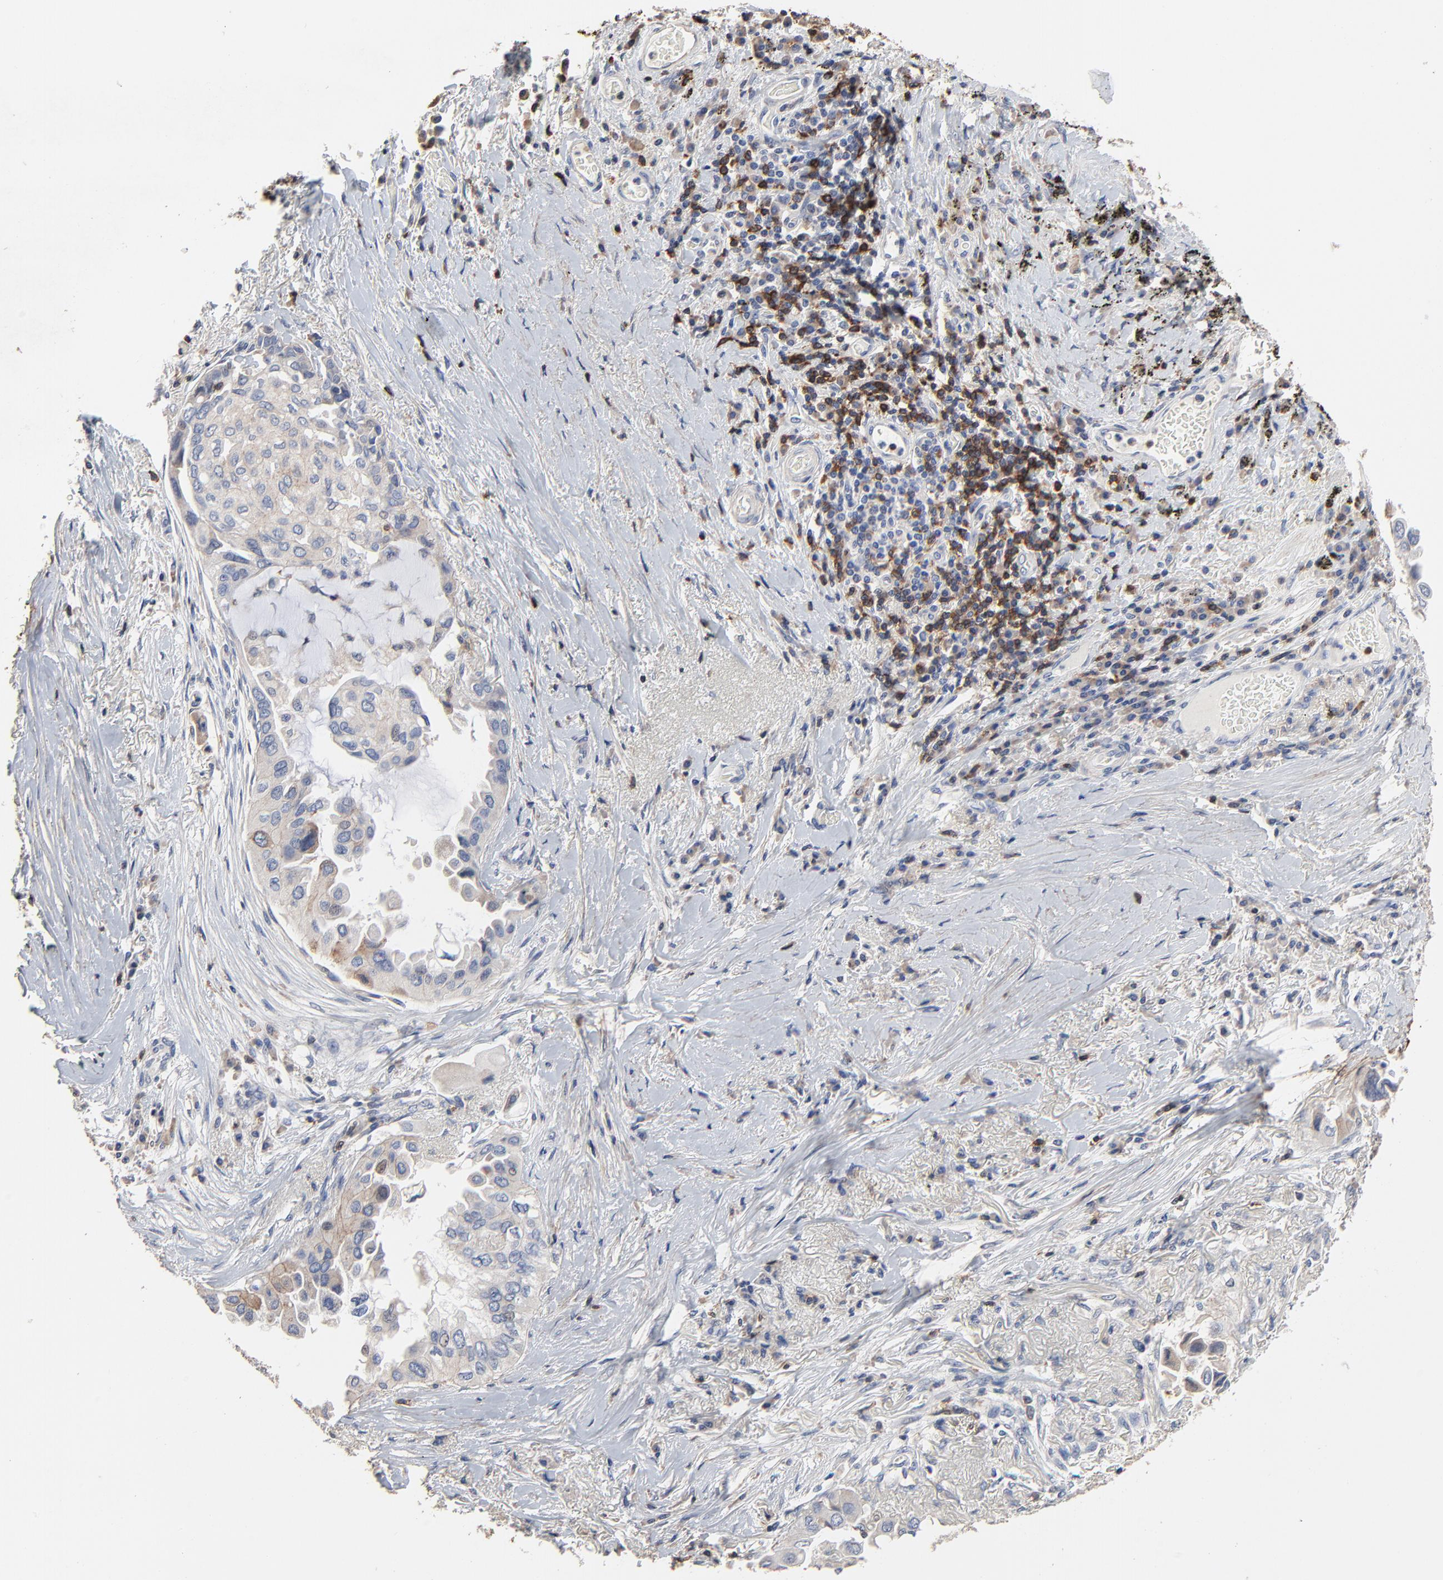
{"staining": {"intensity": "weak", "quantity": "<25%", "location": "cytoplasmic/membranous"}, "tissue": "lung cancer", "cell_type": "Tumor cells", "image_type": "cancer", "snomed": [{"axis": "morphology", "description": "Adenocarcinoma, NOS"}, {"axis": "topography", "description": "Lung"}], "caption": "High power microscopy micrograph of an IHC micrograph of lung cancer, revealing no significant positivity in tumor cells.", "gene": "SKAP1", "patient": {"sex": "female", "age": 76}}